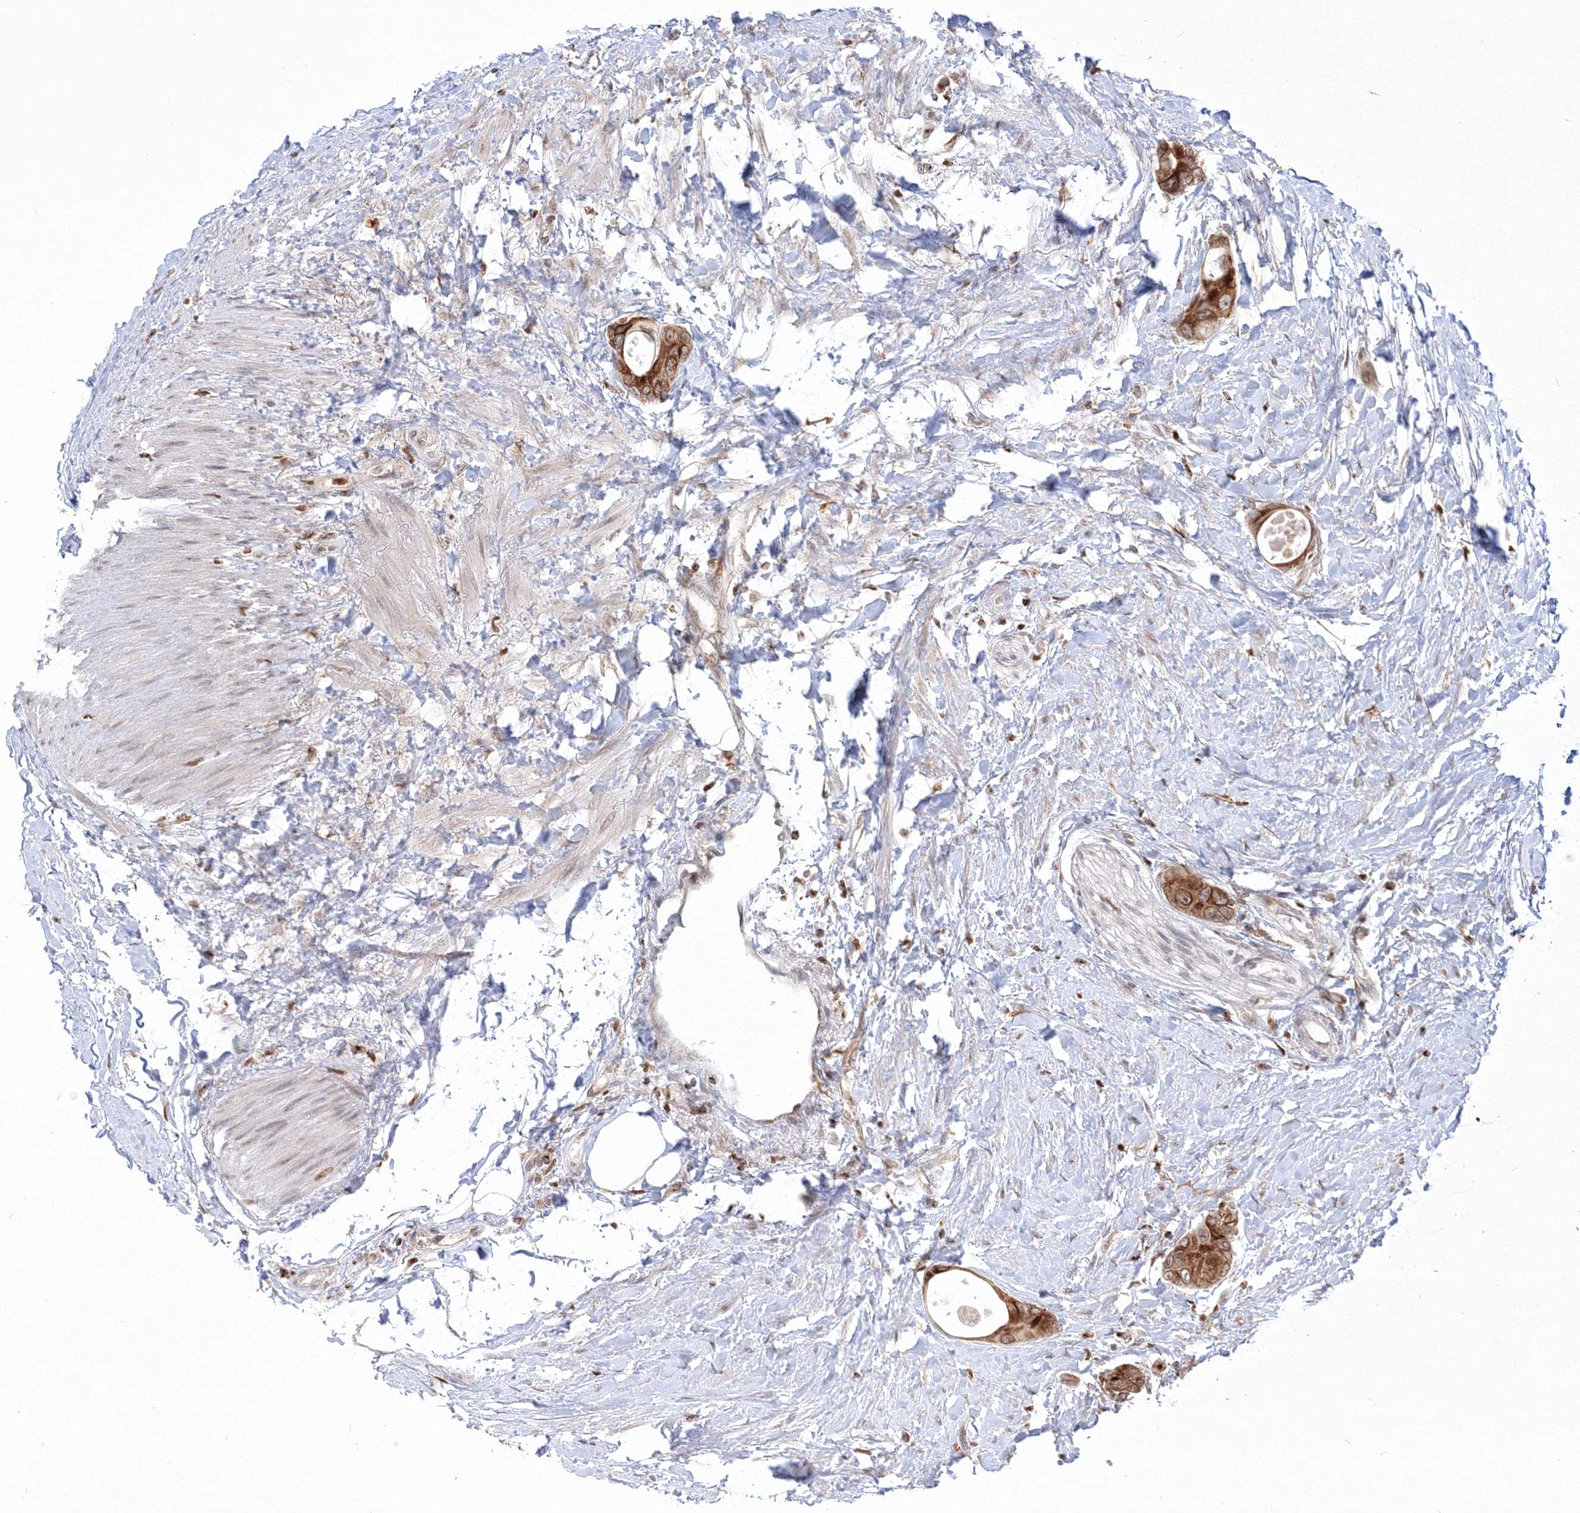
{"staining": {"intensity": "moderate", "quantity": ">75%", "location": "cytoplasmic/membranous"}, "tissue": "colorectal cancer", "cell_type": "Tumor cells", "image_type": "cancer", "snomed": [{"axis": "morphology", "description": "Adenocarcinoma, NOS"}, {"axis": "topography", "description": "Rectum"}], "caption": "Immunohistochemical staining of colorectal cancer (adenocarcinoma) reveals medium levels of moderate cytoplasmic/membranous expression in about >75% of tumor cells.", "gene": "TMEM50B", "patient": {"sex": "male", "age": 51}}